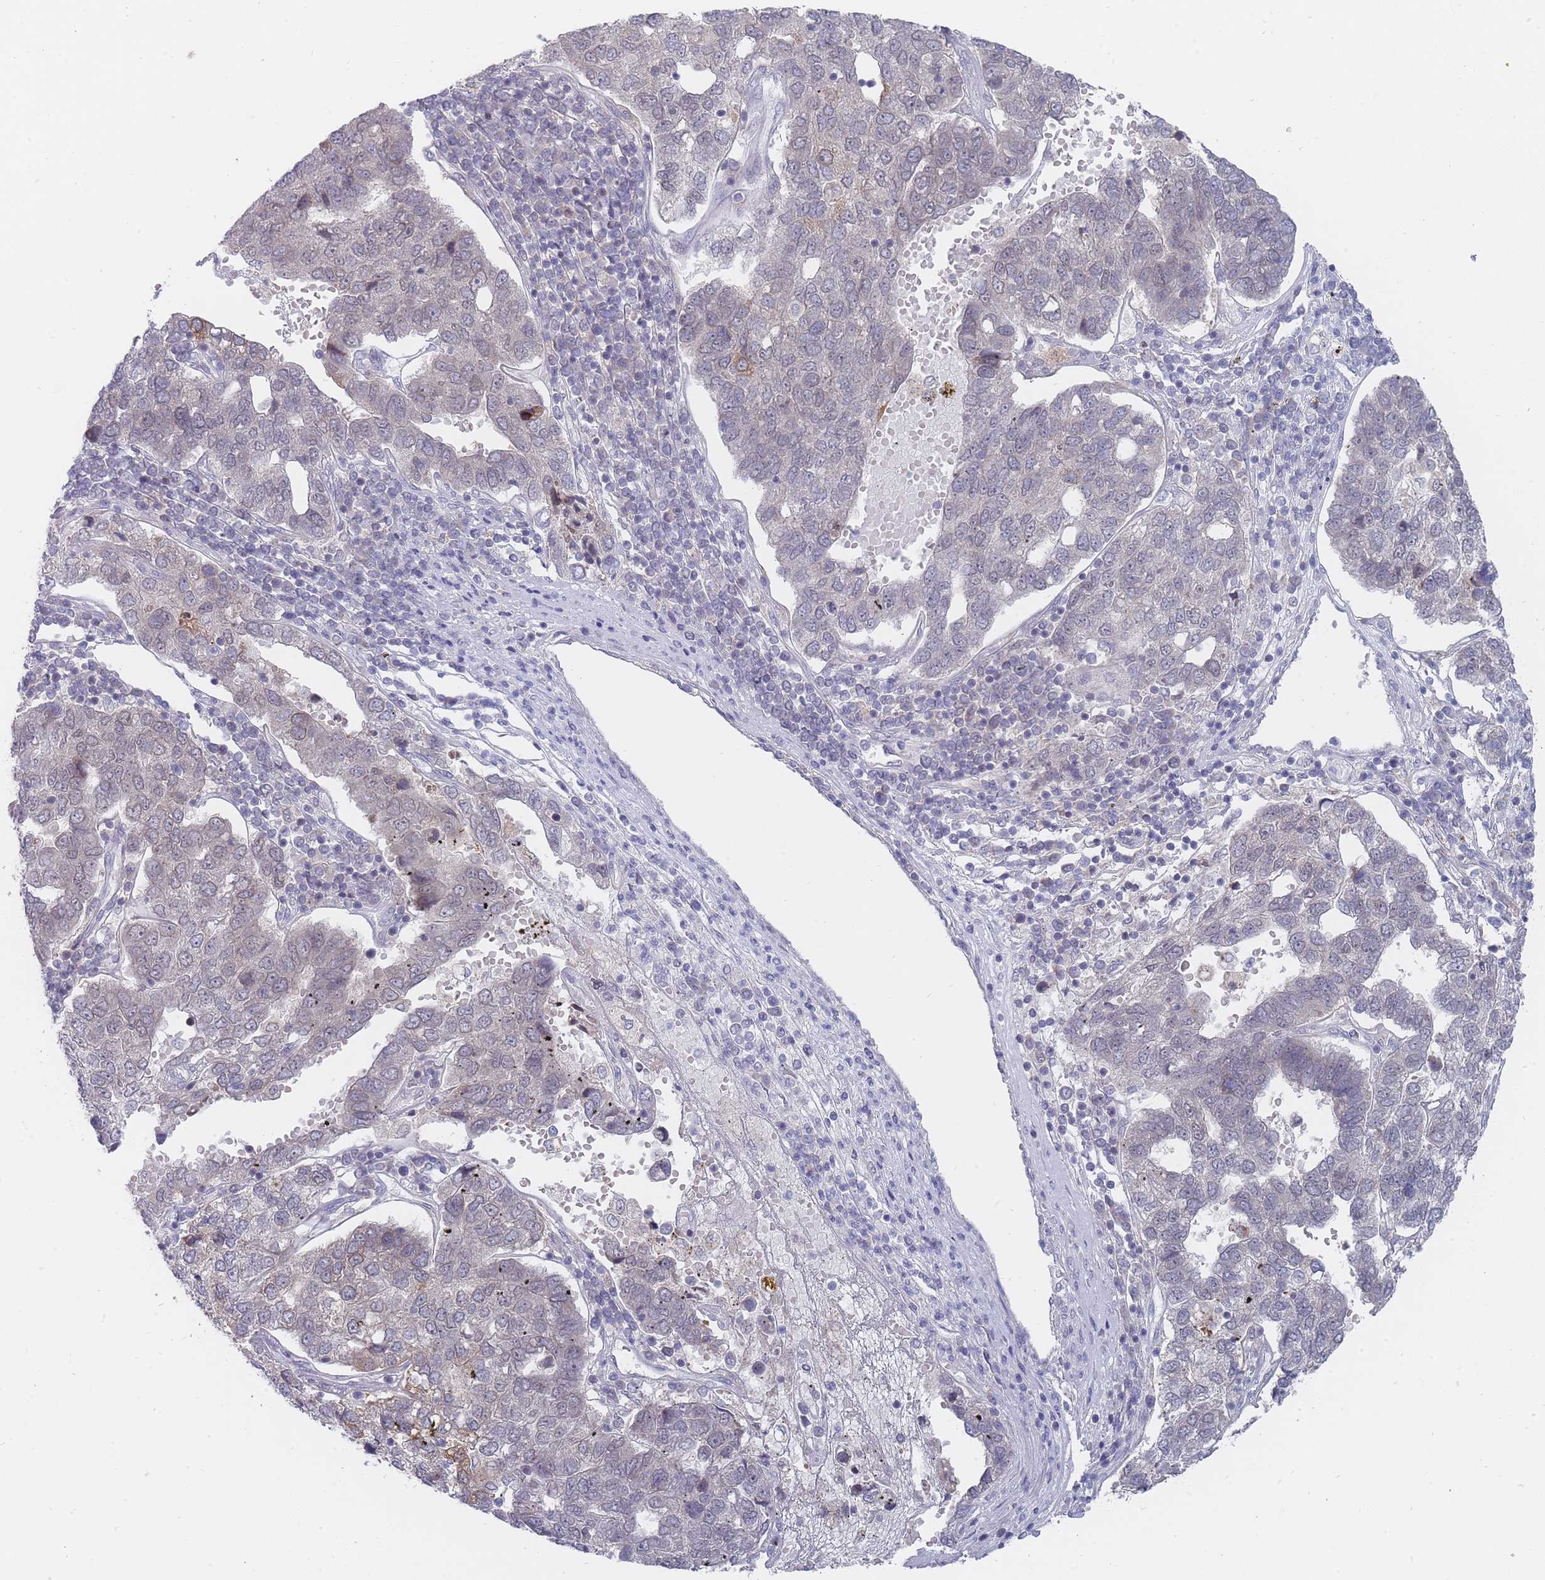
{"staining": {"intensity": "moderate", "quantity": "<25%", "location": "cytoplasmic/membranous"}, "tissue": "pancreatic cancer", "cell_type": "Tumor cells", "image_type": "cancer", "snomed": [{"axis": "morphology", "description": "Adenocarcinoma, NOS"}, {"axis": "topography", "description": "Pancreas"}], "caption": "IHC staining of adenocarcinoma (pancreatic), which exhibits low levels of moderate cytoplasmic/membranous positivity in approximately <25% of tumor cells indicating moderate cytoplasmic/membranous protein expression. The staining was performed using DAB (brown) for protein detection and nuclei were counterstained in hematoxylin (blue).", "gene": "GINS1", "patient": {"sex": "female", "age": 61}}